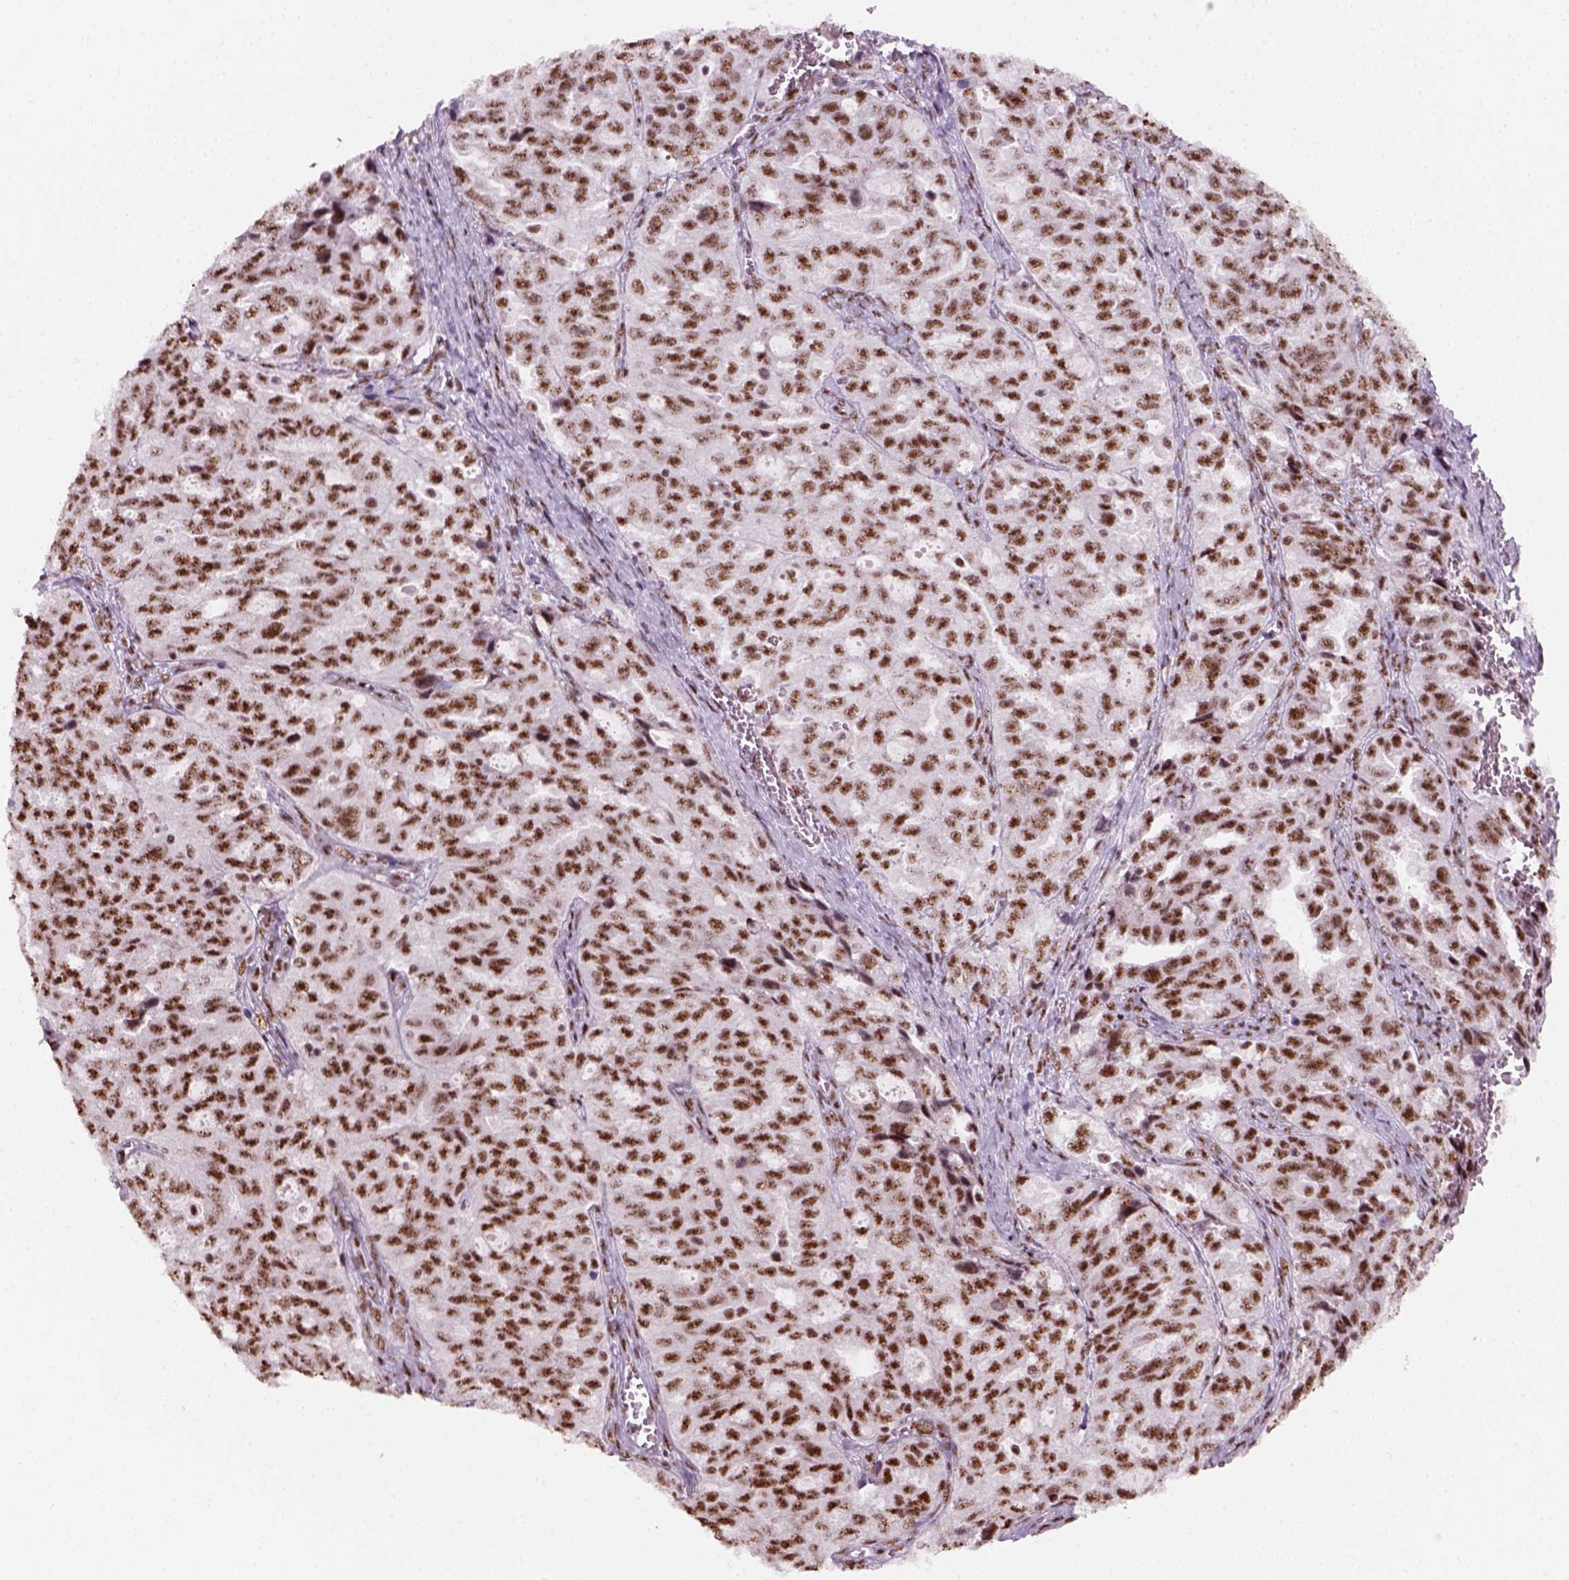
{"staining": {"intensity": "strong", "quantity": ">75%", "location": "nuclear"}, "tissue": "ovarian cancer", "cell_type": "Tumor cells", "image_type": "cancer", "snomed": [{"axis": "morphology", "description": "Cystadenocarcinoma, serous, NOS"}, {"axis": "topography", "description": "Ovary"}], "caption": "About >75% of tumor cells in ovarian cancer (serous cystadenocarcinoma) reveal strong nuclear protein staining as visualized by brown immunohistochemical staining.", "gene": "GTF2F1", "patient": {"sex": "female", "age": 51}}